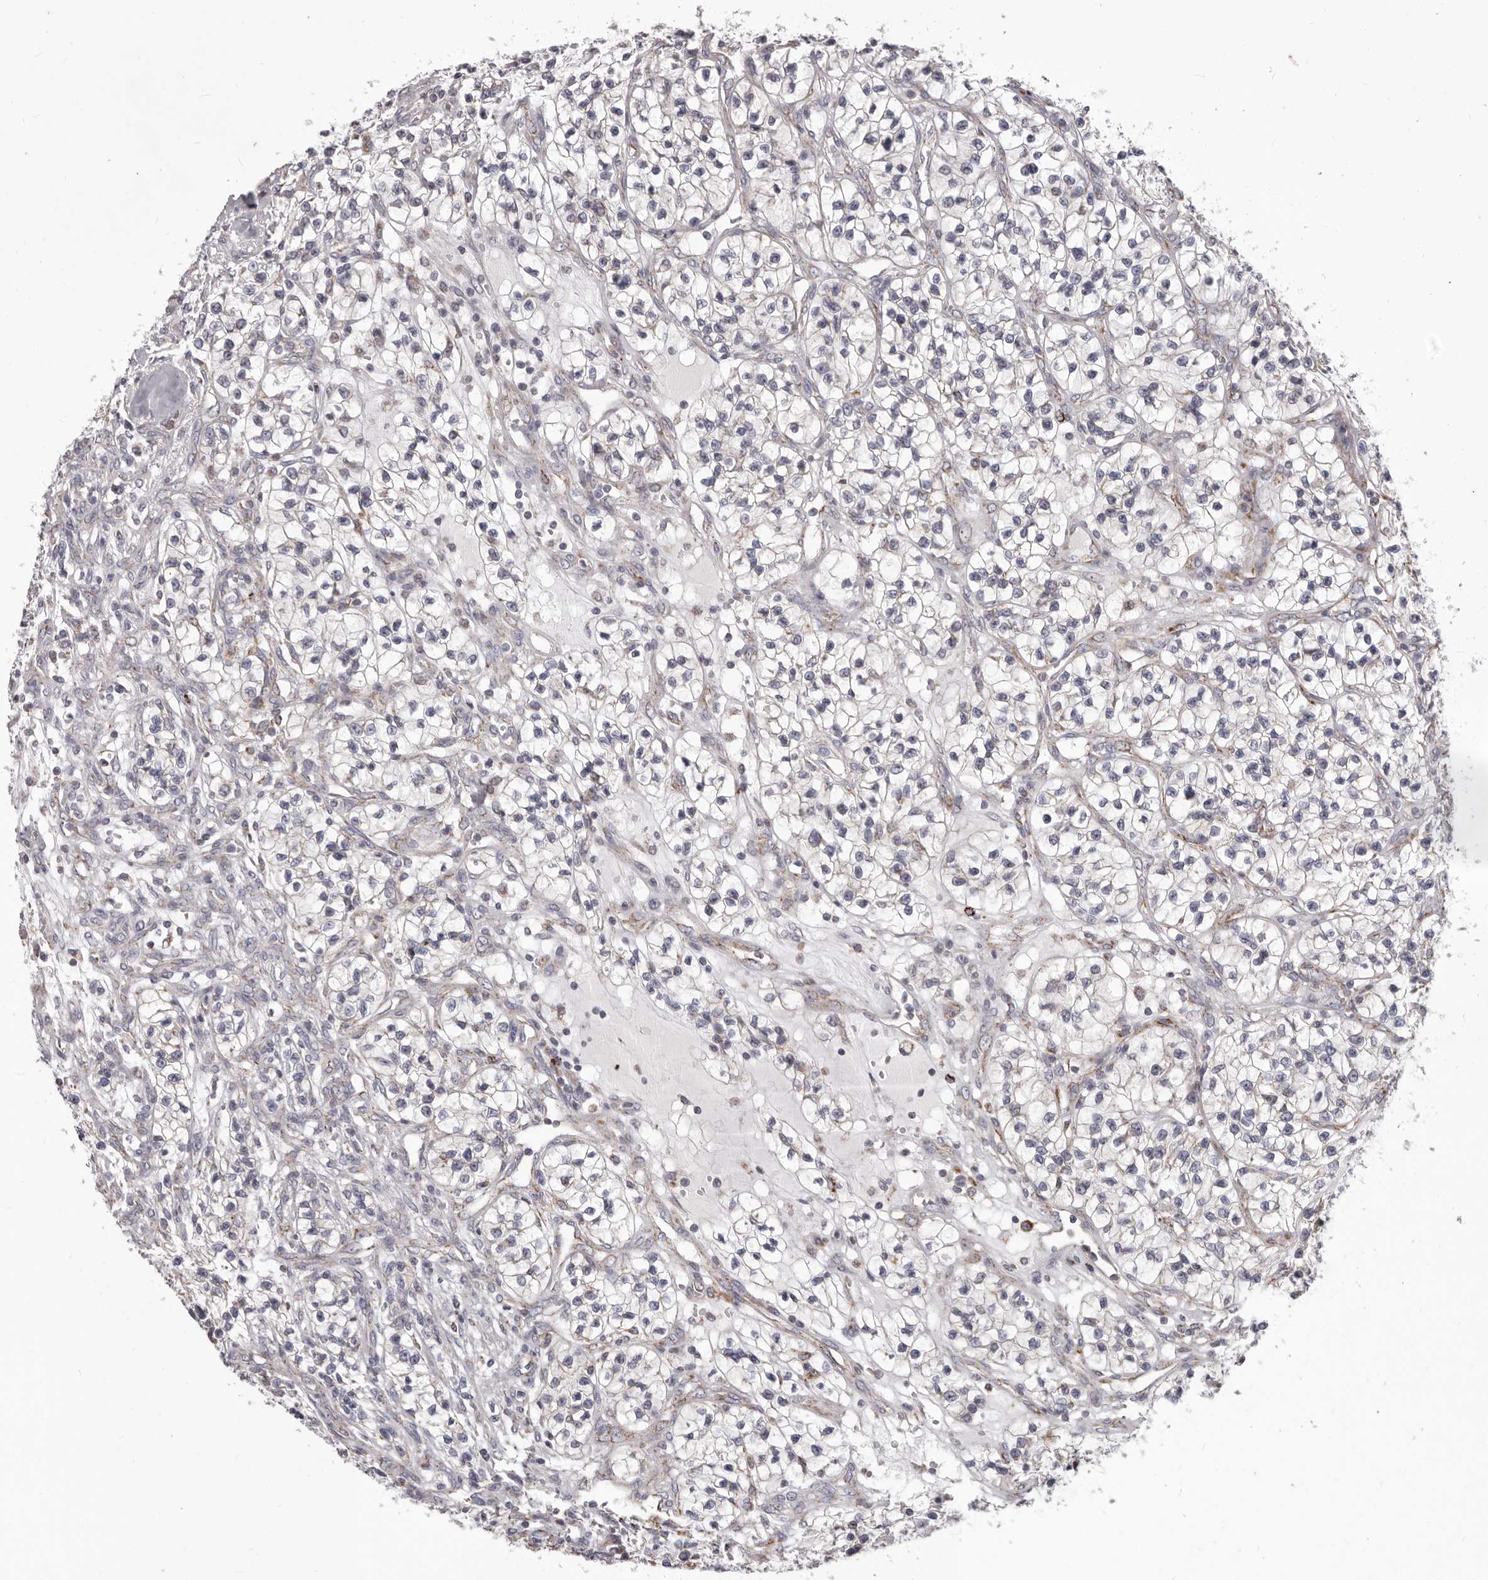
{"staining": {"intensity": "negative", "quantity": "none", "location": "none"}, "tissue": "renal cancer", "cell_type": "Tumor cells", "image_type": "cancer", "snomed": [{"axis": "morphology", "description": "Adenocarcinoma, NOS"}, {"axis": "topography", "description": "Kidney"}], "caption": "High power microscopy histopathology image of an immunohistochemistry (IHC) photomicrograph of renal cancer, revealing no significant positivity in tumor cells.", "gene": "PRMT2", "patient": {"sex": "female", "age": 57}}